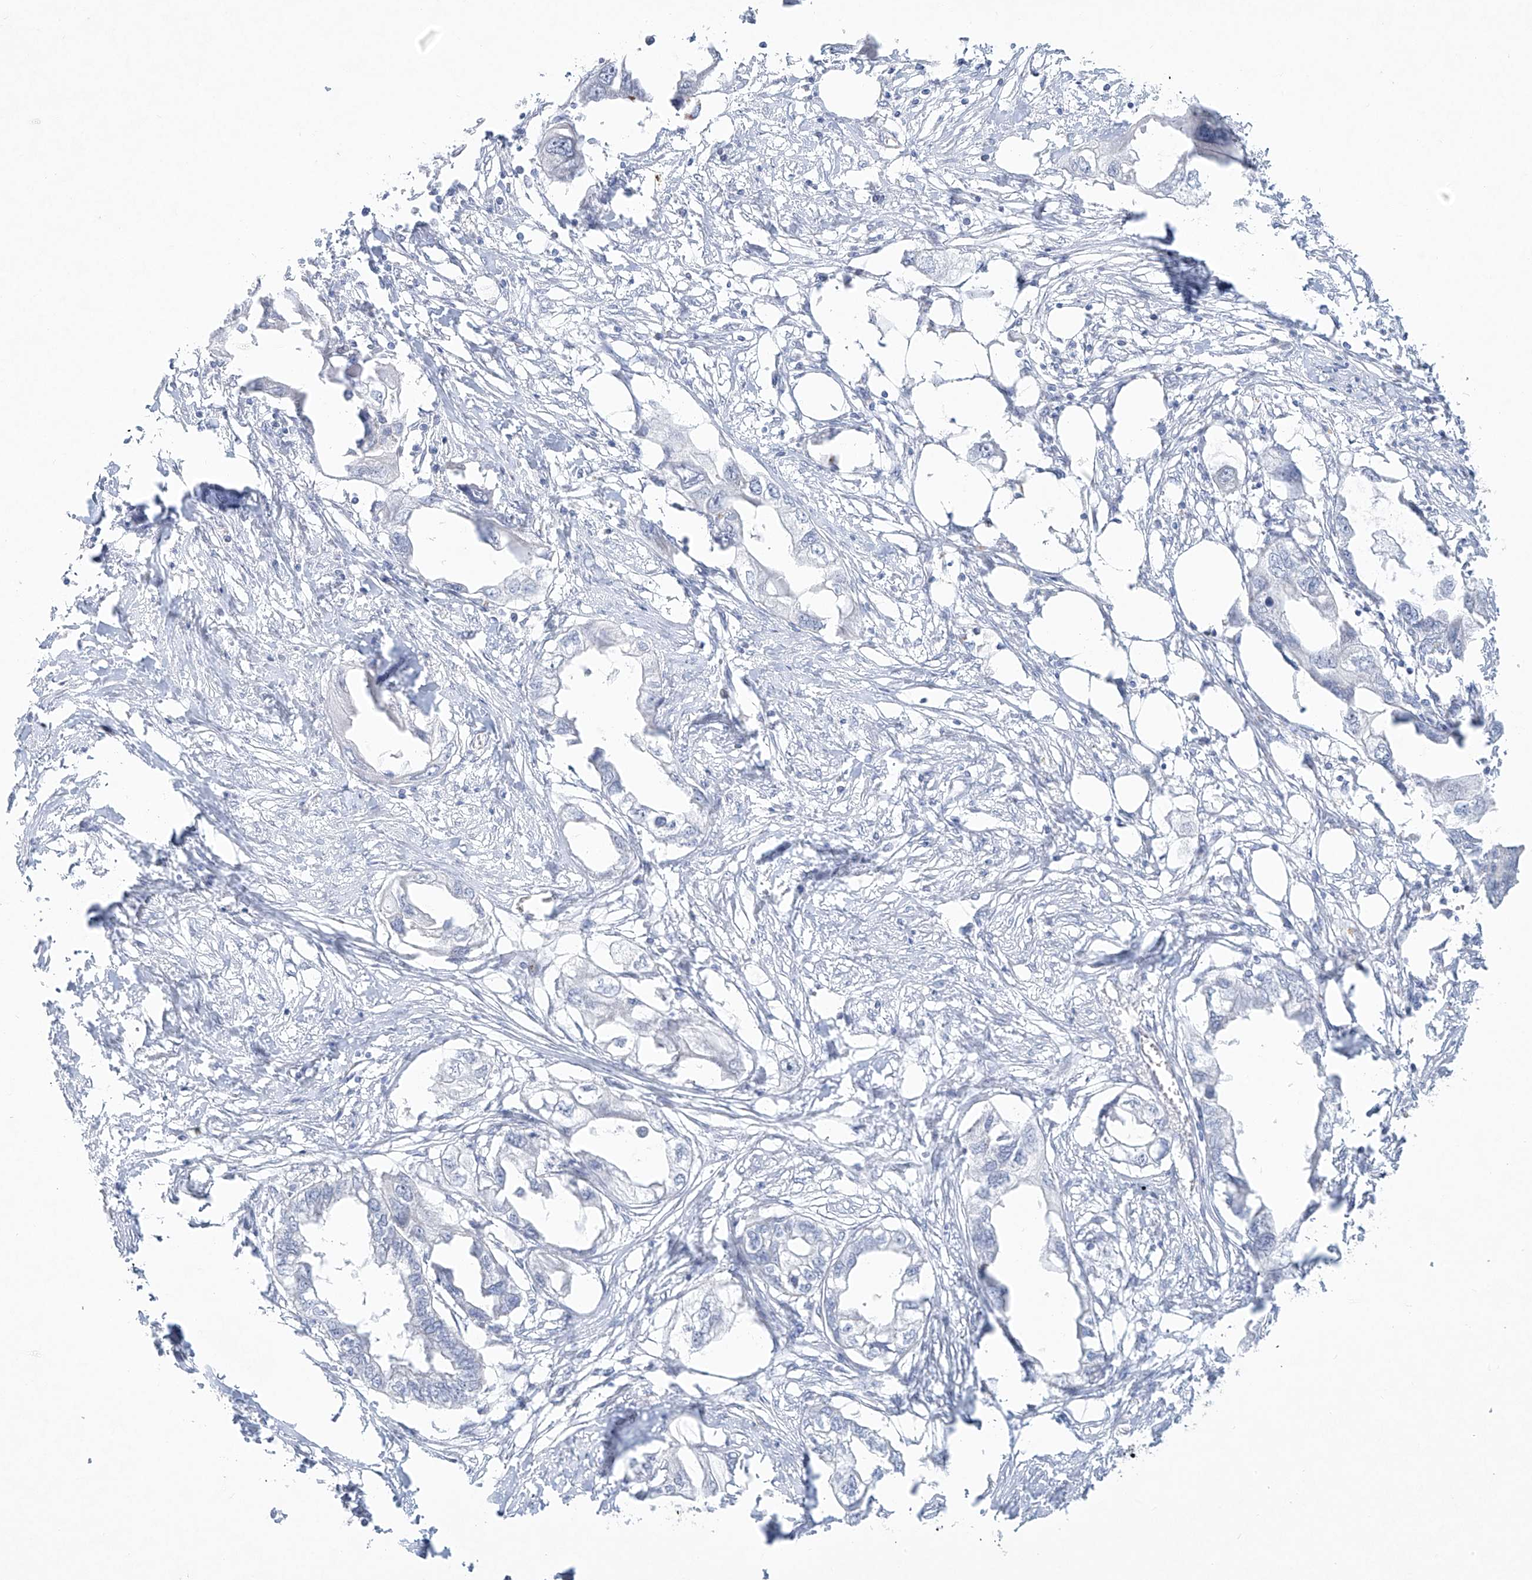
{"staining": {"intensity": "negative", "quantity": "none", "location": "none"}, "tissue": "endometrial cancer", "cell_type": "Tumor cells", "image_type": "cancer", "snomed": [{"axis": "morphology", "description": "Adenocarcinoma, NOS"}, {"axis": "morphology", "description": "Adenocarcinoma, metastatic, NOS"}, {"axis": "topography", "description": "Adipose tissue"}, {"axis": "topography", "description": "Endometrium"}], "caption": "A photomicrograph of metastatic adenocarcinoma (endometrial) stained for a protein reveals no brown staining in tumor cells.", "gene": "PAX6", "patient": {"sex": "female", "age": 67}}